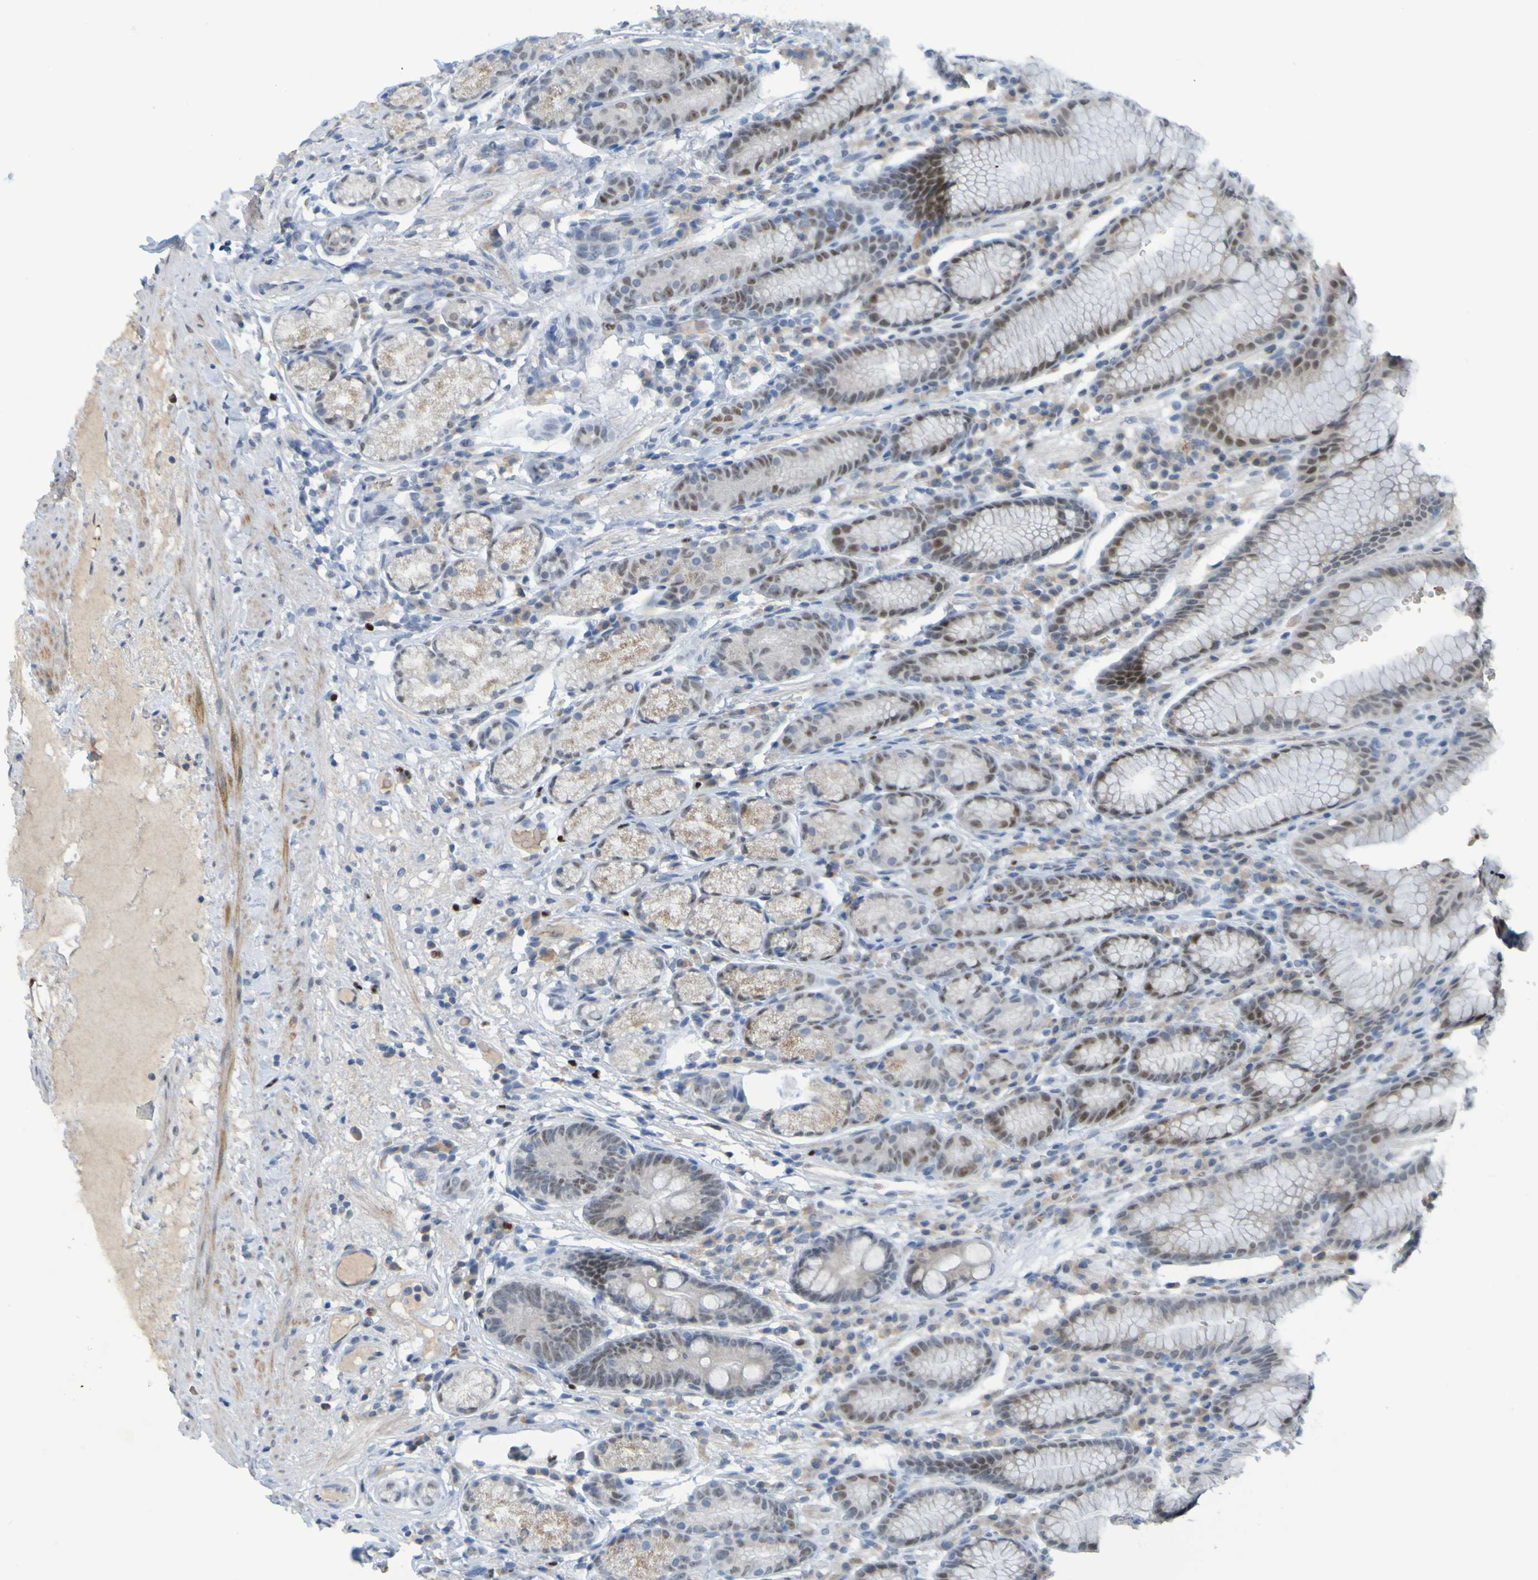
{"staining": {"intensity": "moderate", "quantity": "<25%", "location": "nuclear"}, "tissue": "stomach", "cell_type": "Glandular cells", "image_type": "normal", "snomed": [{"axis": "morphology", "description": "Normal tissue, NOS"}, {"axis": "topography", "description": "Stomach, lower"}], "caption": "Immunohistochemistry (DAB (3,3'-diaminobenzidine)) staining of unremarkable stomach reveals moderate nuclear protein expression in about <25% of glandular cells.", "gene": "USP36", "patient": {"sex": "male", "age": 52}}